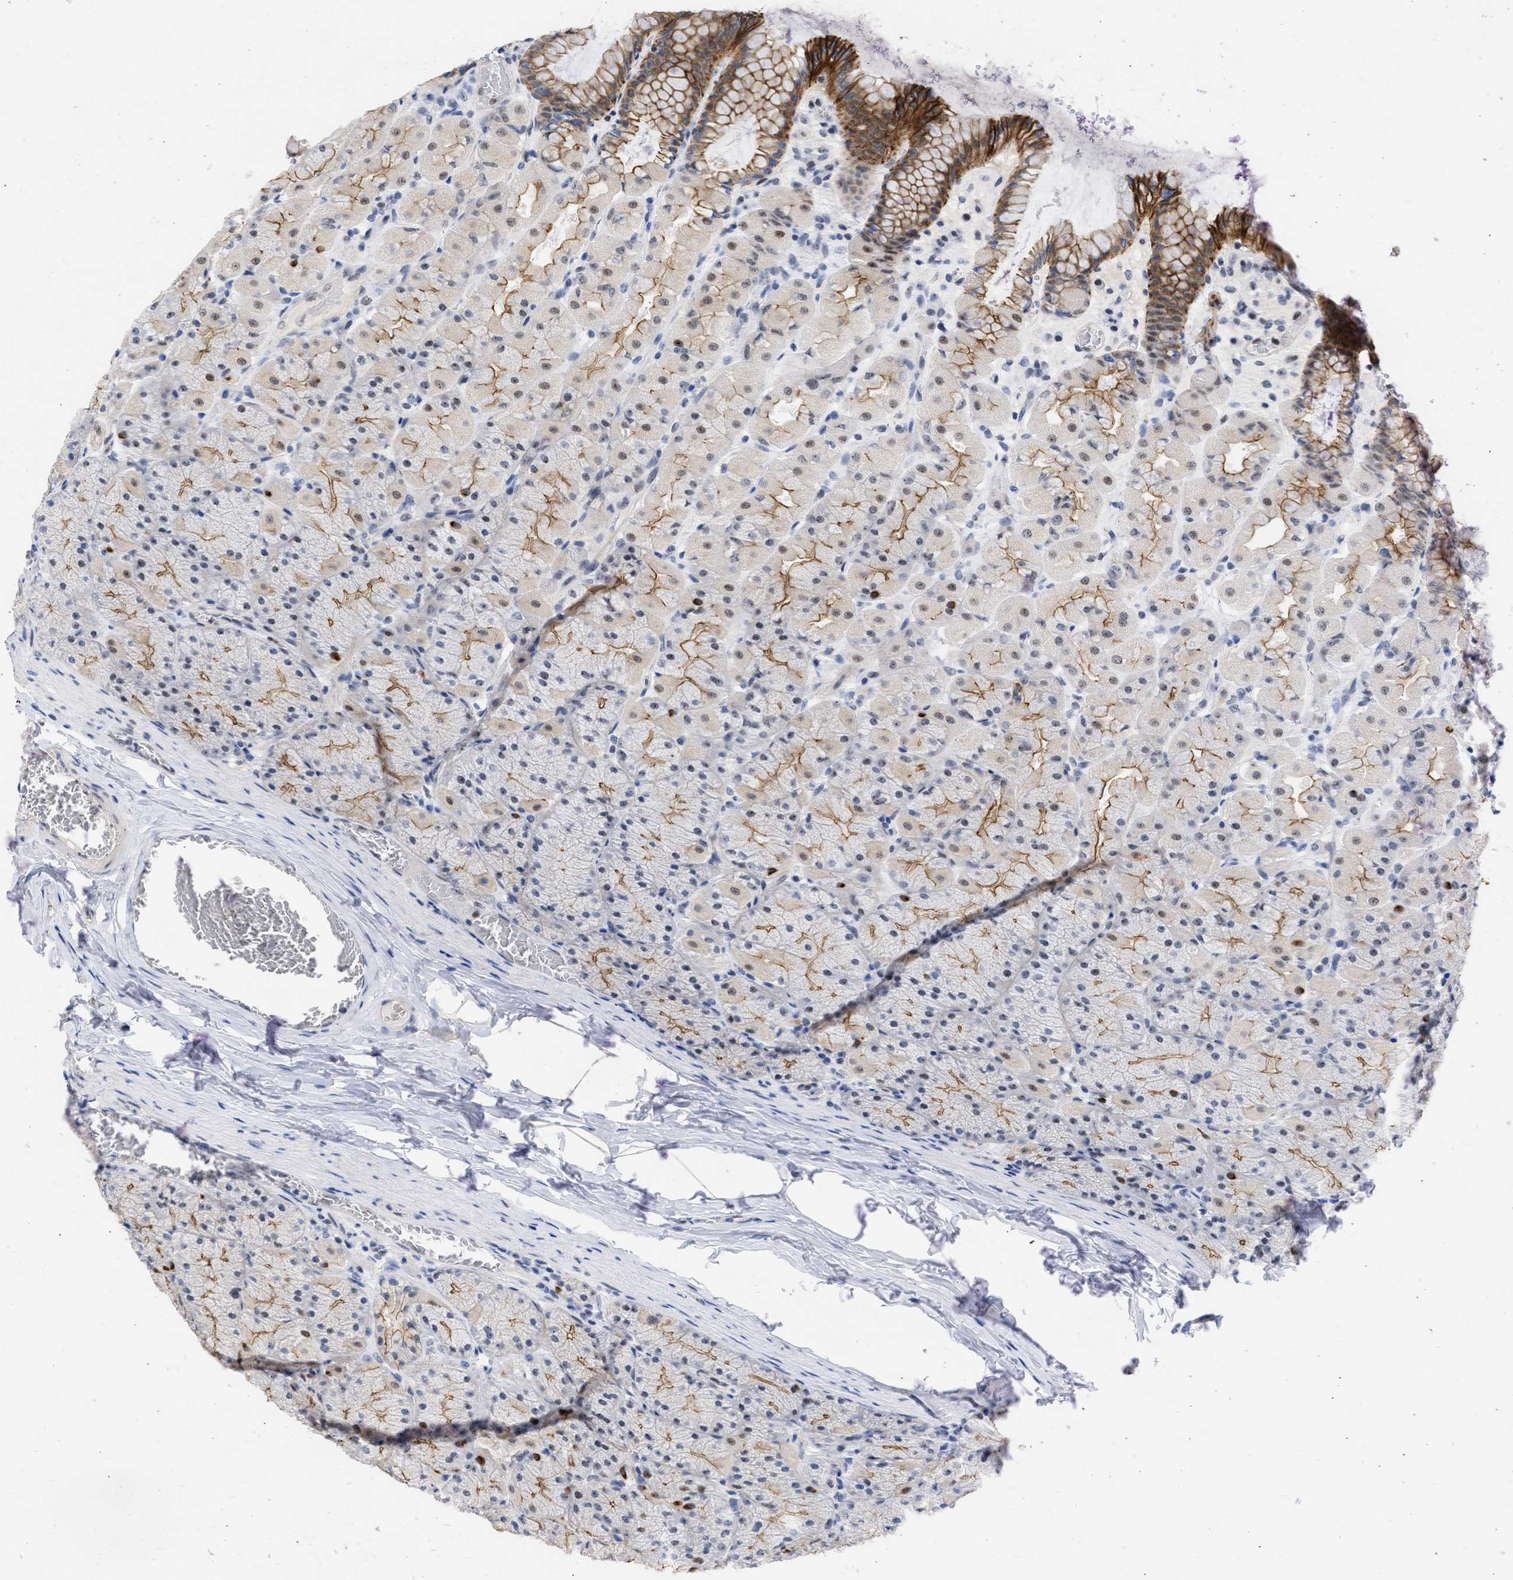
{"staining": {"intensity": "moderate", "quantity": ">75%", "location": "cytoplasmic/membranous,nuclear"}, "tissue": "stomach", "cell_type": "Glandular cells", "image_type": "normal", "snomed": [{"axis": "morphology", "description": "Normal tissue, NOS"}, {"axis": "topography", "description": "Stomach, upper"}], "caption": "DAB (3,3'-diaminobenzidine) immunohistochemical staining of normal human stomach shows moderate cytoplasmic/membranous,nuclear protein staining in approximately >75% of glandular cells.", "gene": "DDX41", "patient": {"sex": "female", "age": 56}}